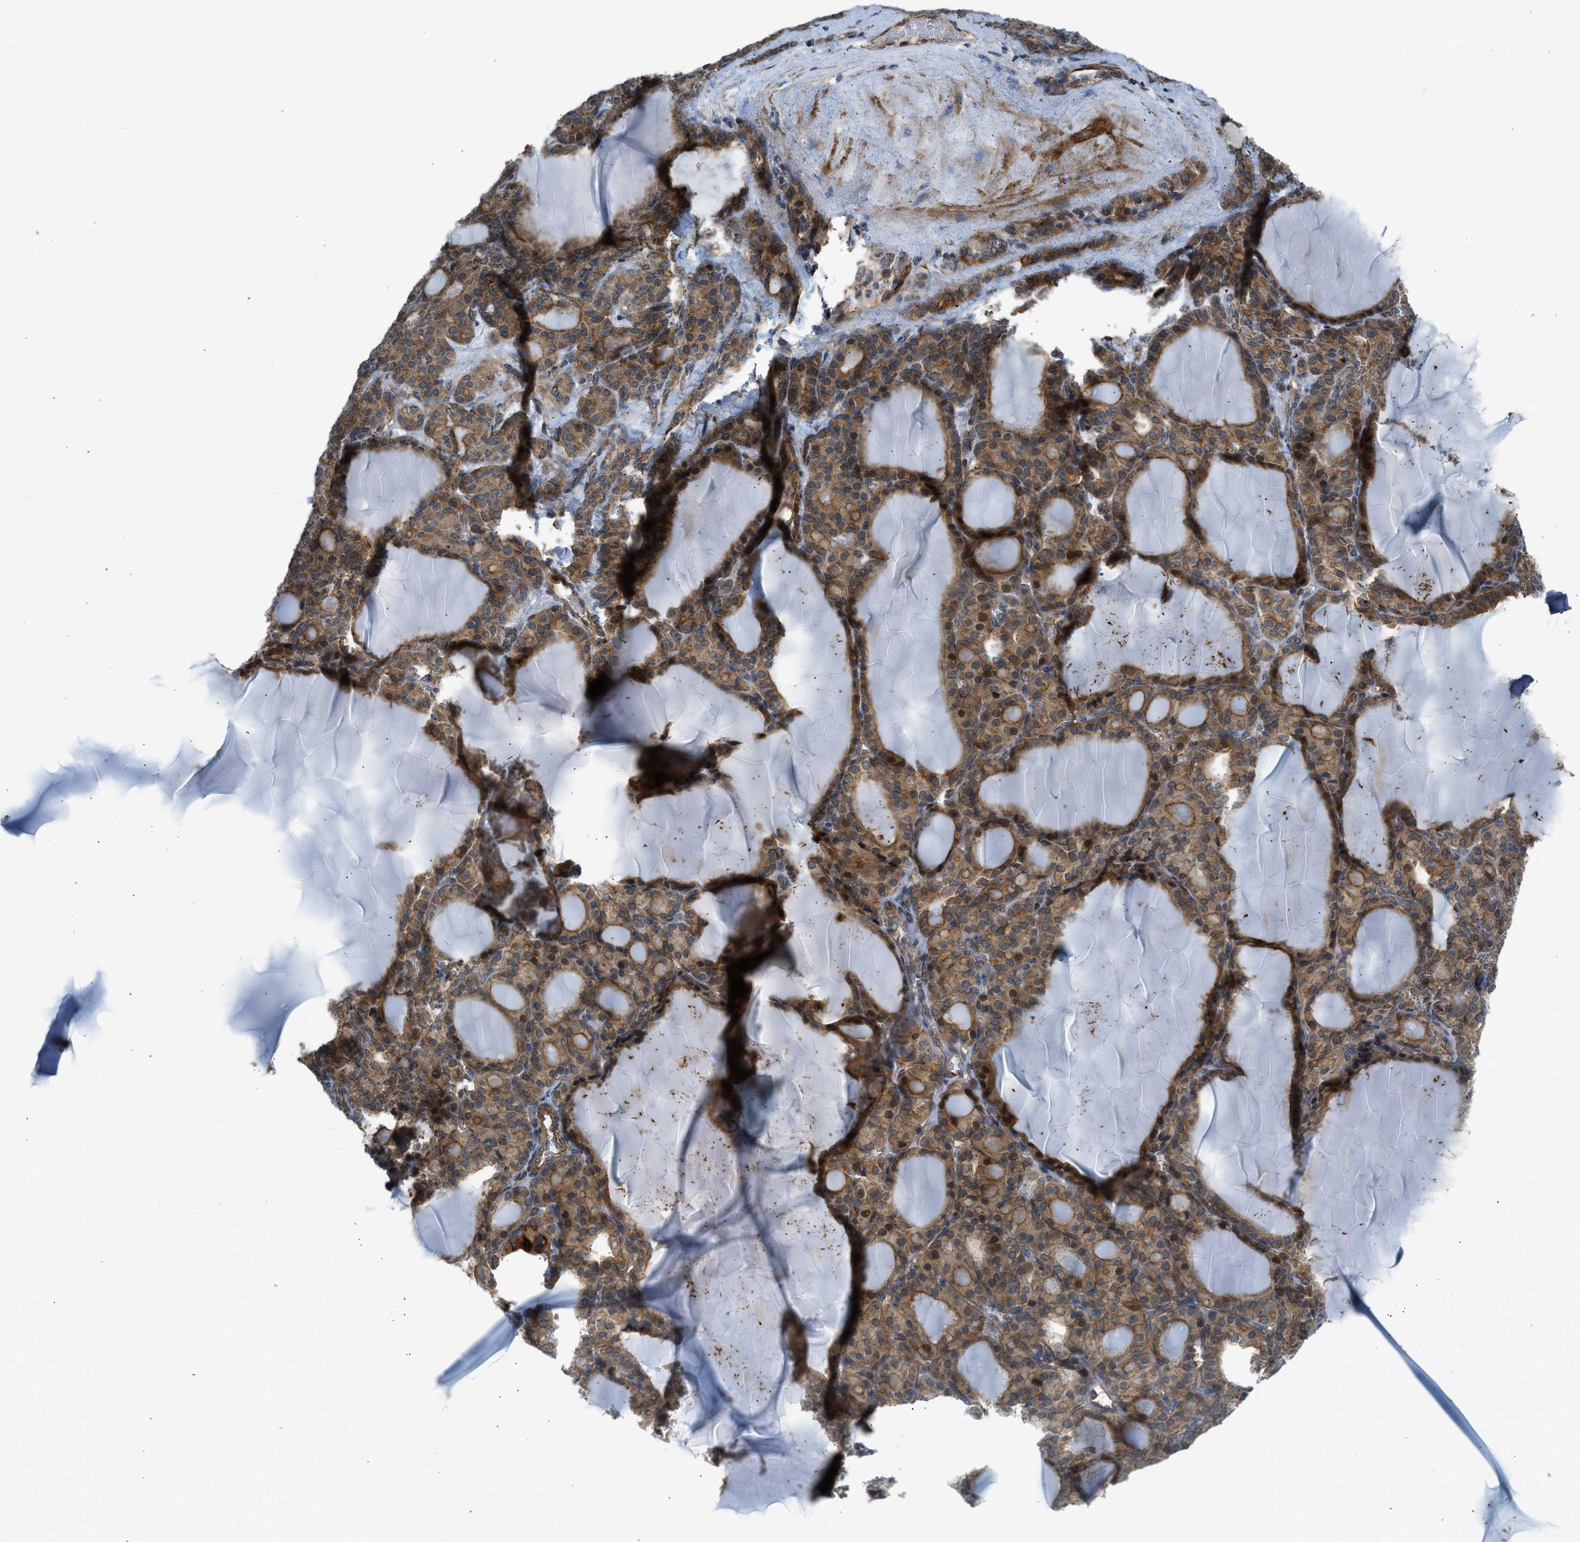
{"staining": {"intensity": "moderate", "quantity": ">75%", "location": "cytoplasmic/membranous"}, "tissue": "thyroid gland", "cell_type": "Glandular cells", "image_type": "normal", "snomed": [{"axis": "morphology", "description": "Normal tissue, NOS"}, {"axis": "topography", "description": "Thyroid gland"}], "caption": "An image of thyroid gland stained for a protein displays moderate cytoplasmic/membranous brown staining in glandular cells. The protein is shown in brown color, while the nuclei are stained blue.", "gene": "SESN2", "patient": {"sex": "female", "age": 28}}